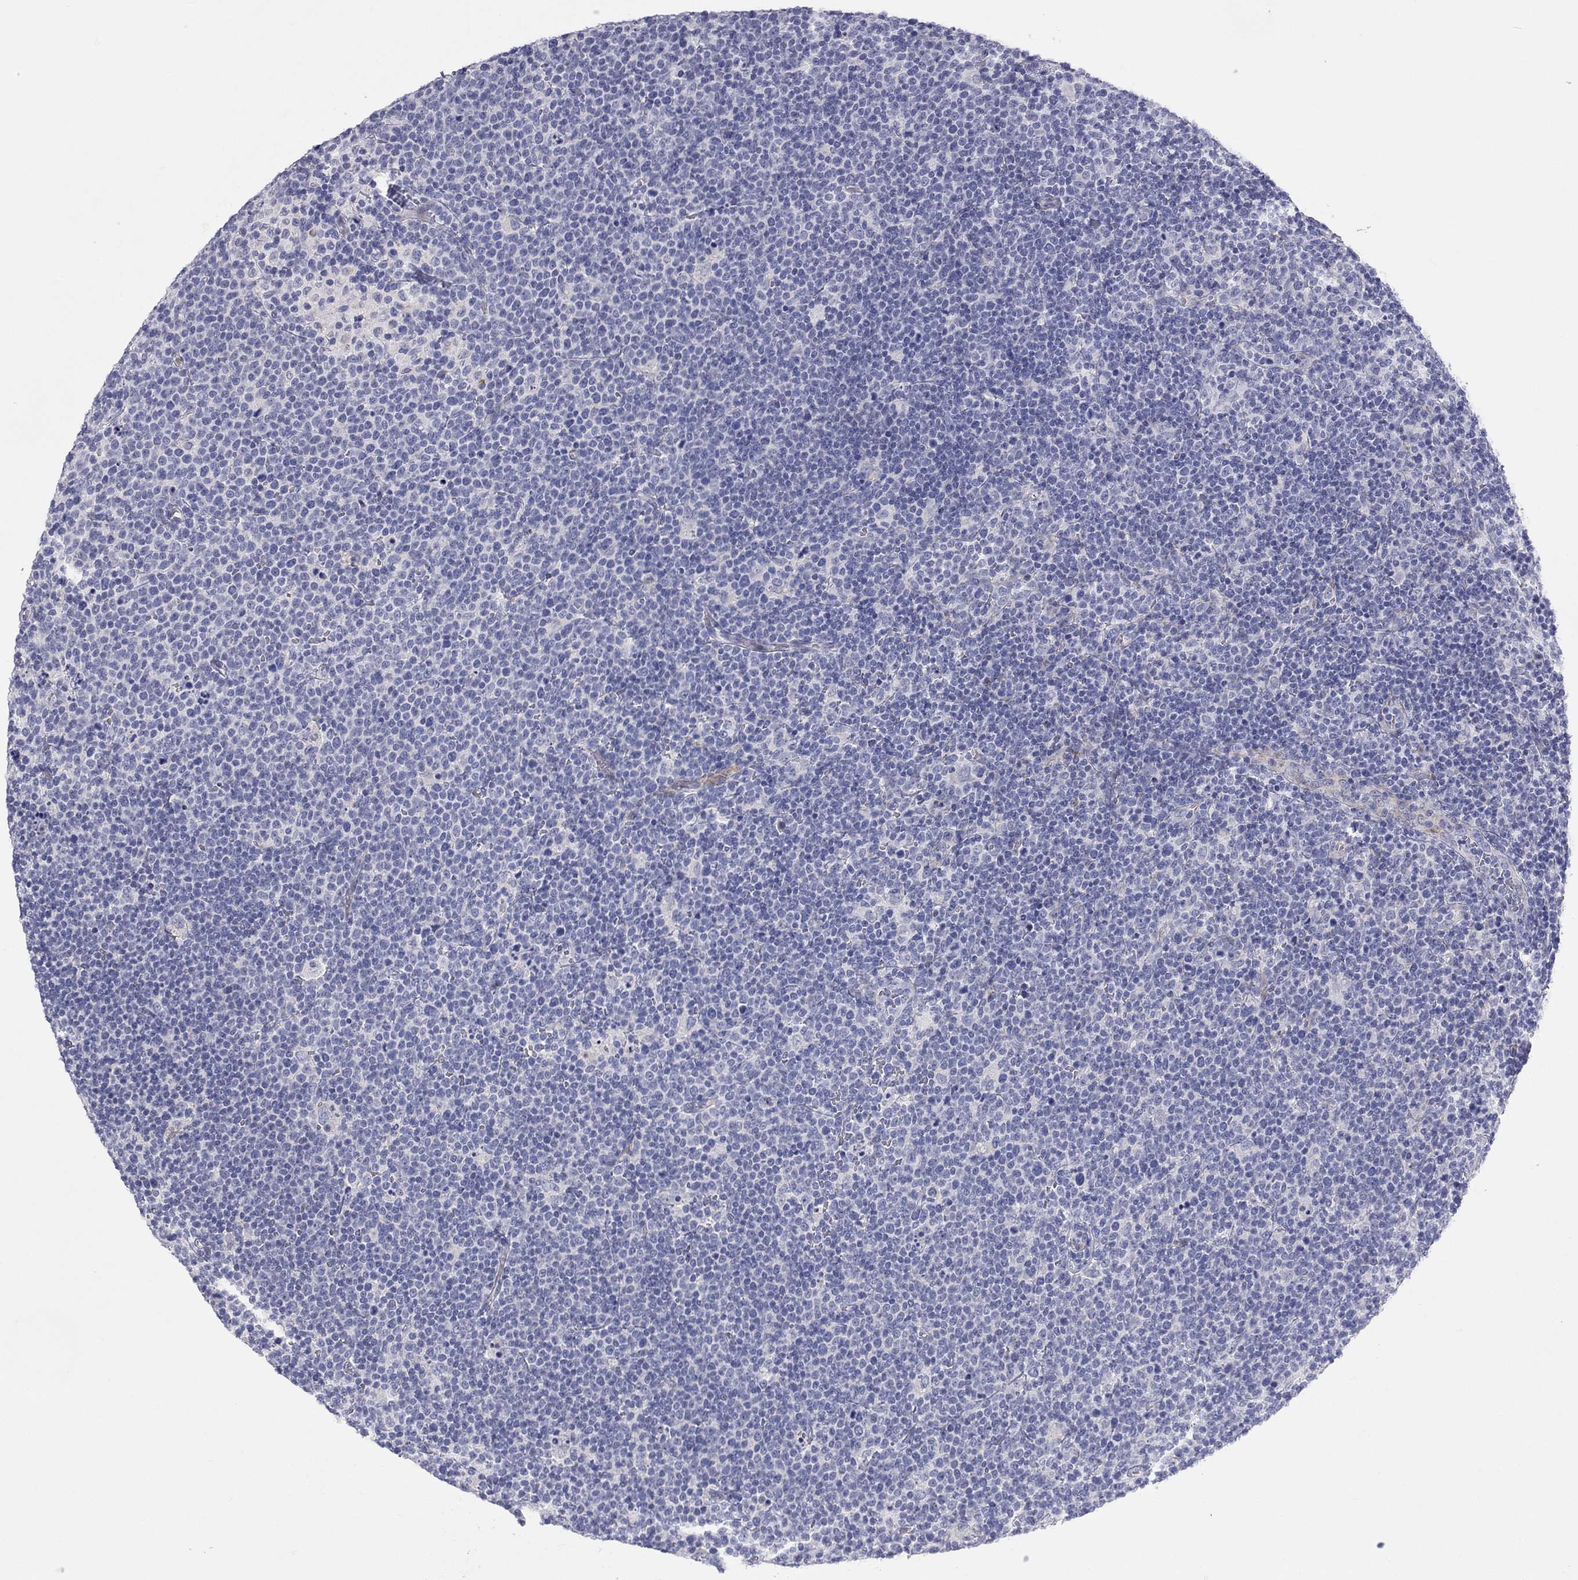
{"staining": {"intensity": "negative", "quantity": "none", "location": "none"}, "tissue": "lymphoma", "cell_type": "Tumor cells", "image_type": "cancer", "snomed": [{"axis": "morphology", "description": "Malignant lymphoma, non-Hodgkin's type, High grade"}, {"axis": "topography", "description": "Lymph node"}], "caption": "A high-resolution photomicrograph shows IHC staining of lymphoma, which displays no significant staining in tumor cells.", "gene": "PCDHGC5", "patient": {"sex": "male", "age": 61}}